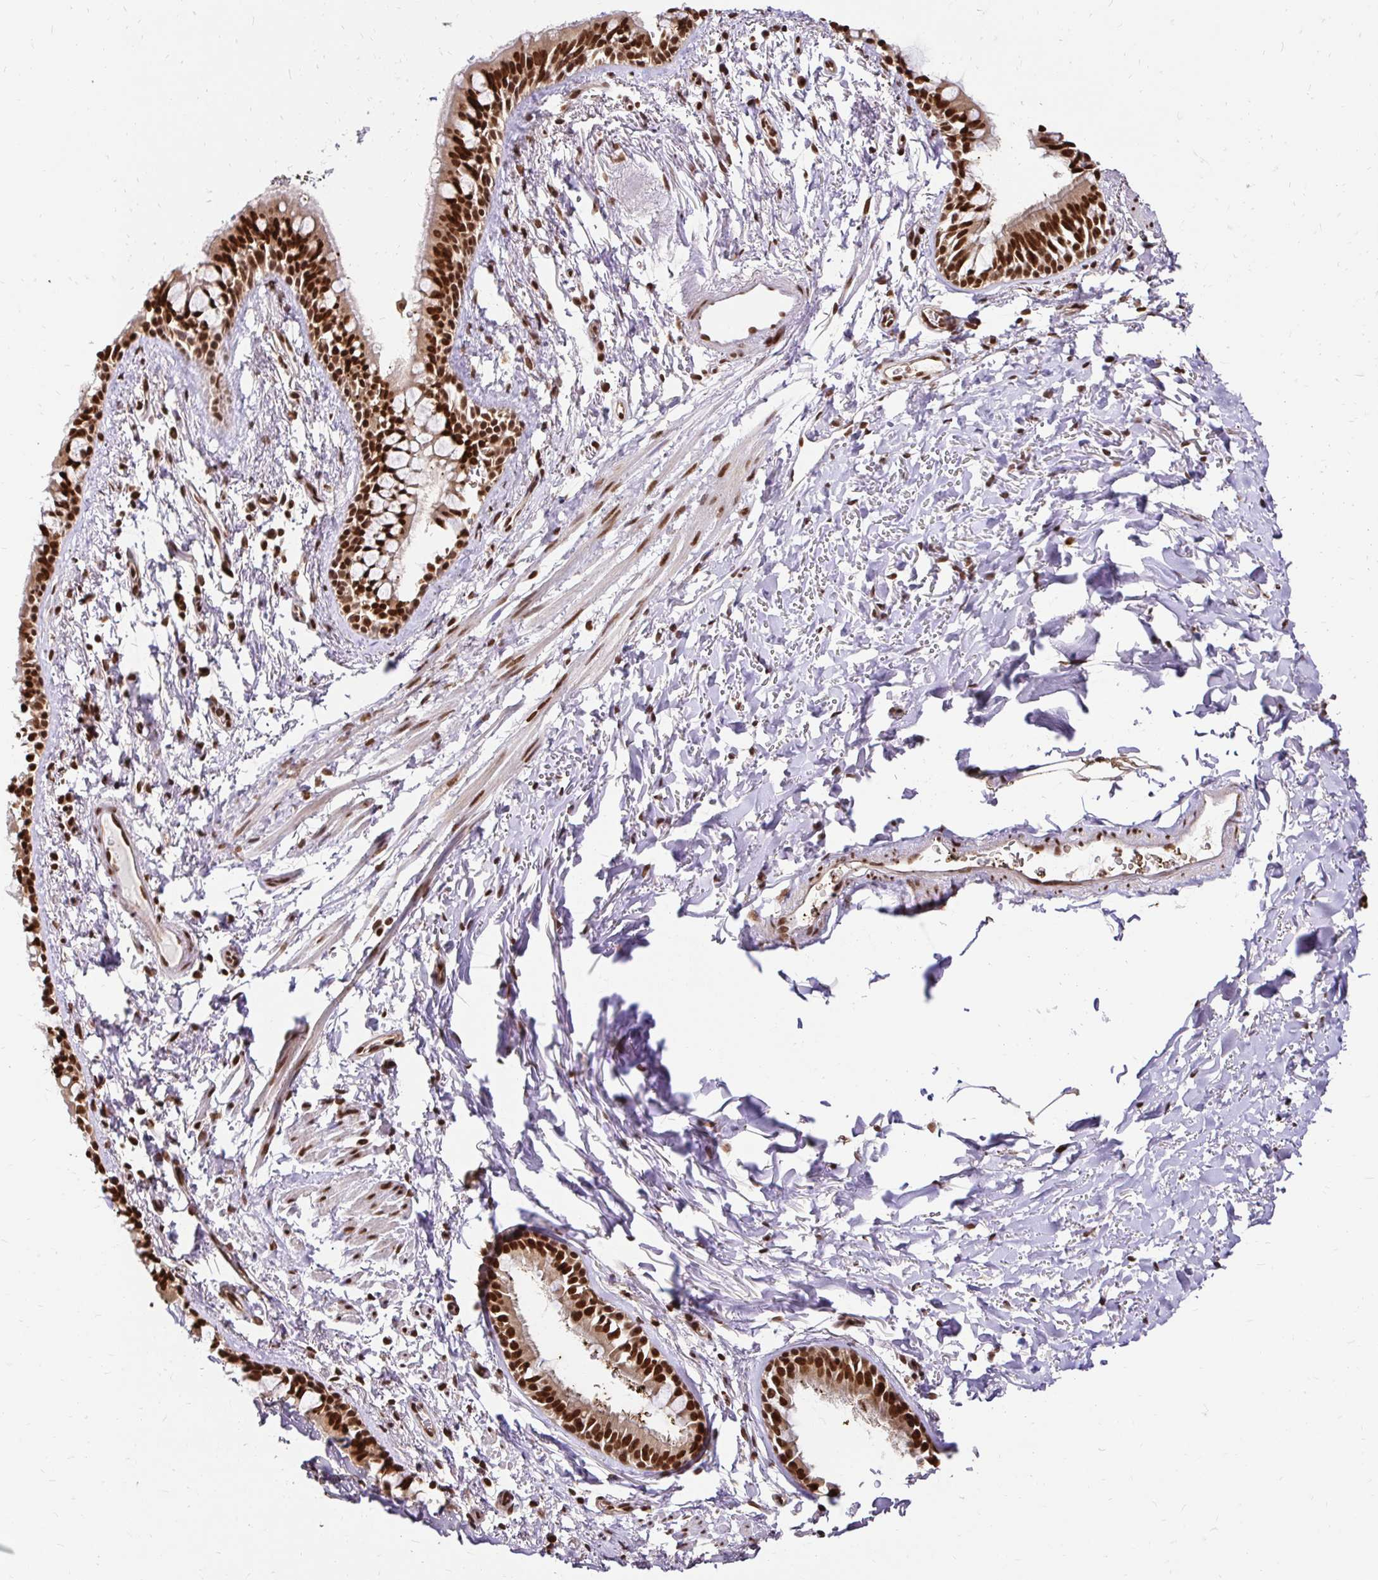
{"staining": {"intensity": "strong", "quantity": ">75%", "location": "nuclear"}, "tissue": "bronchus", "cell_type": "Respiratory epithelial cells", "image_type": "normal", "snomed": [{"axis": "morphology", "description": "Normal tissue, NOS"}, {"axis": "topography", "description": "Lymph node"}, {"axis": "topography", "description": "Cartilage tissue"}, {"axis": "topography", "description": "Bronchus"}], "caption": "This image exhibits IHC staining of benign bronchus, with high strong nuclear staining in approximately >75% of respiratory epithelial cells.", "gene": "GLYR1", "patient": {"sex": "female", "age": 70}}